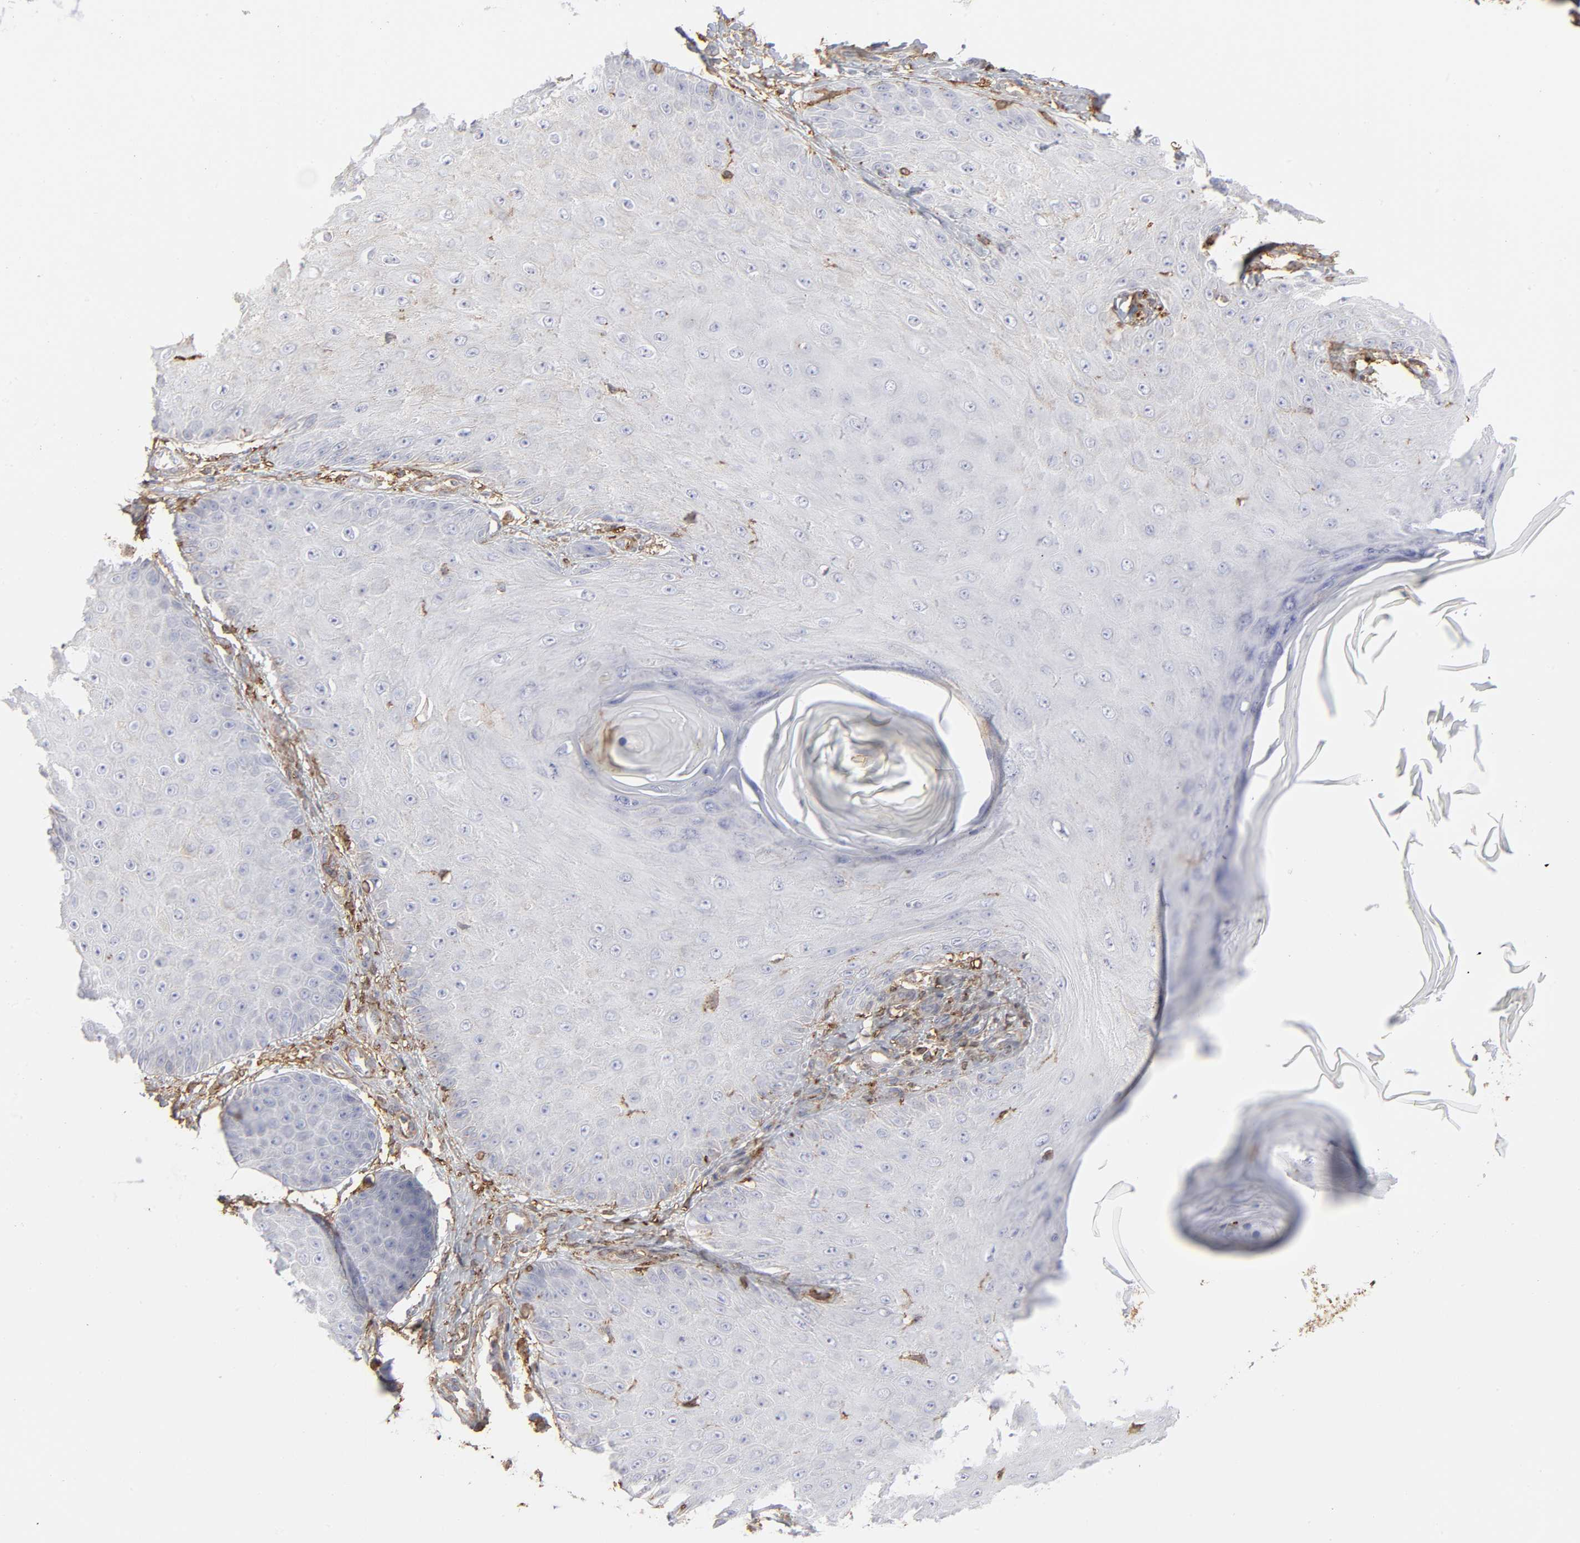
{"staining": {"intensity": "weak", "quantity": "<25%", "location": "cytoplasmic/membranous"}, "tissue": "skin cancer", "cell_type": "Tumor cells", "image_type": "cancer", "snomed": [{"axis": "morphology", "description": "Squamous cell carcinoma, NOS"}, {"axis": "topography", "description": "Skin"}], "caption": "IHC image of squamous cell carcinoma (skin) stained for a protein (brown), which displays no staining in tumor cells. Brightfield microscopy of immunohistochemistry (IHC) stained with DAB (3,3'-diaminobenzidine) (brown) and hematoxylin (blue), captured at high magnification.", "gene": "ANXA5", "patient": {"sex": "female", "age": 40}}